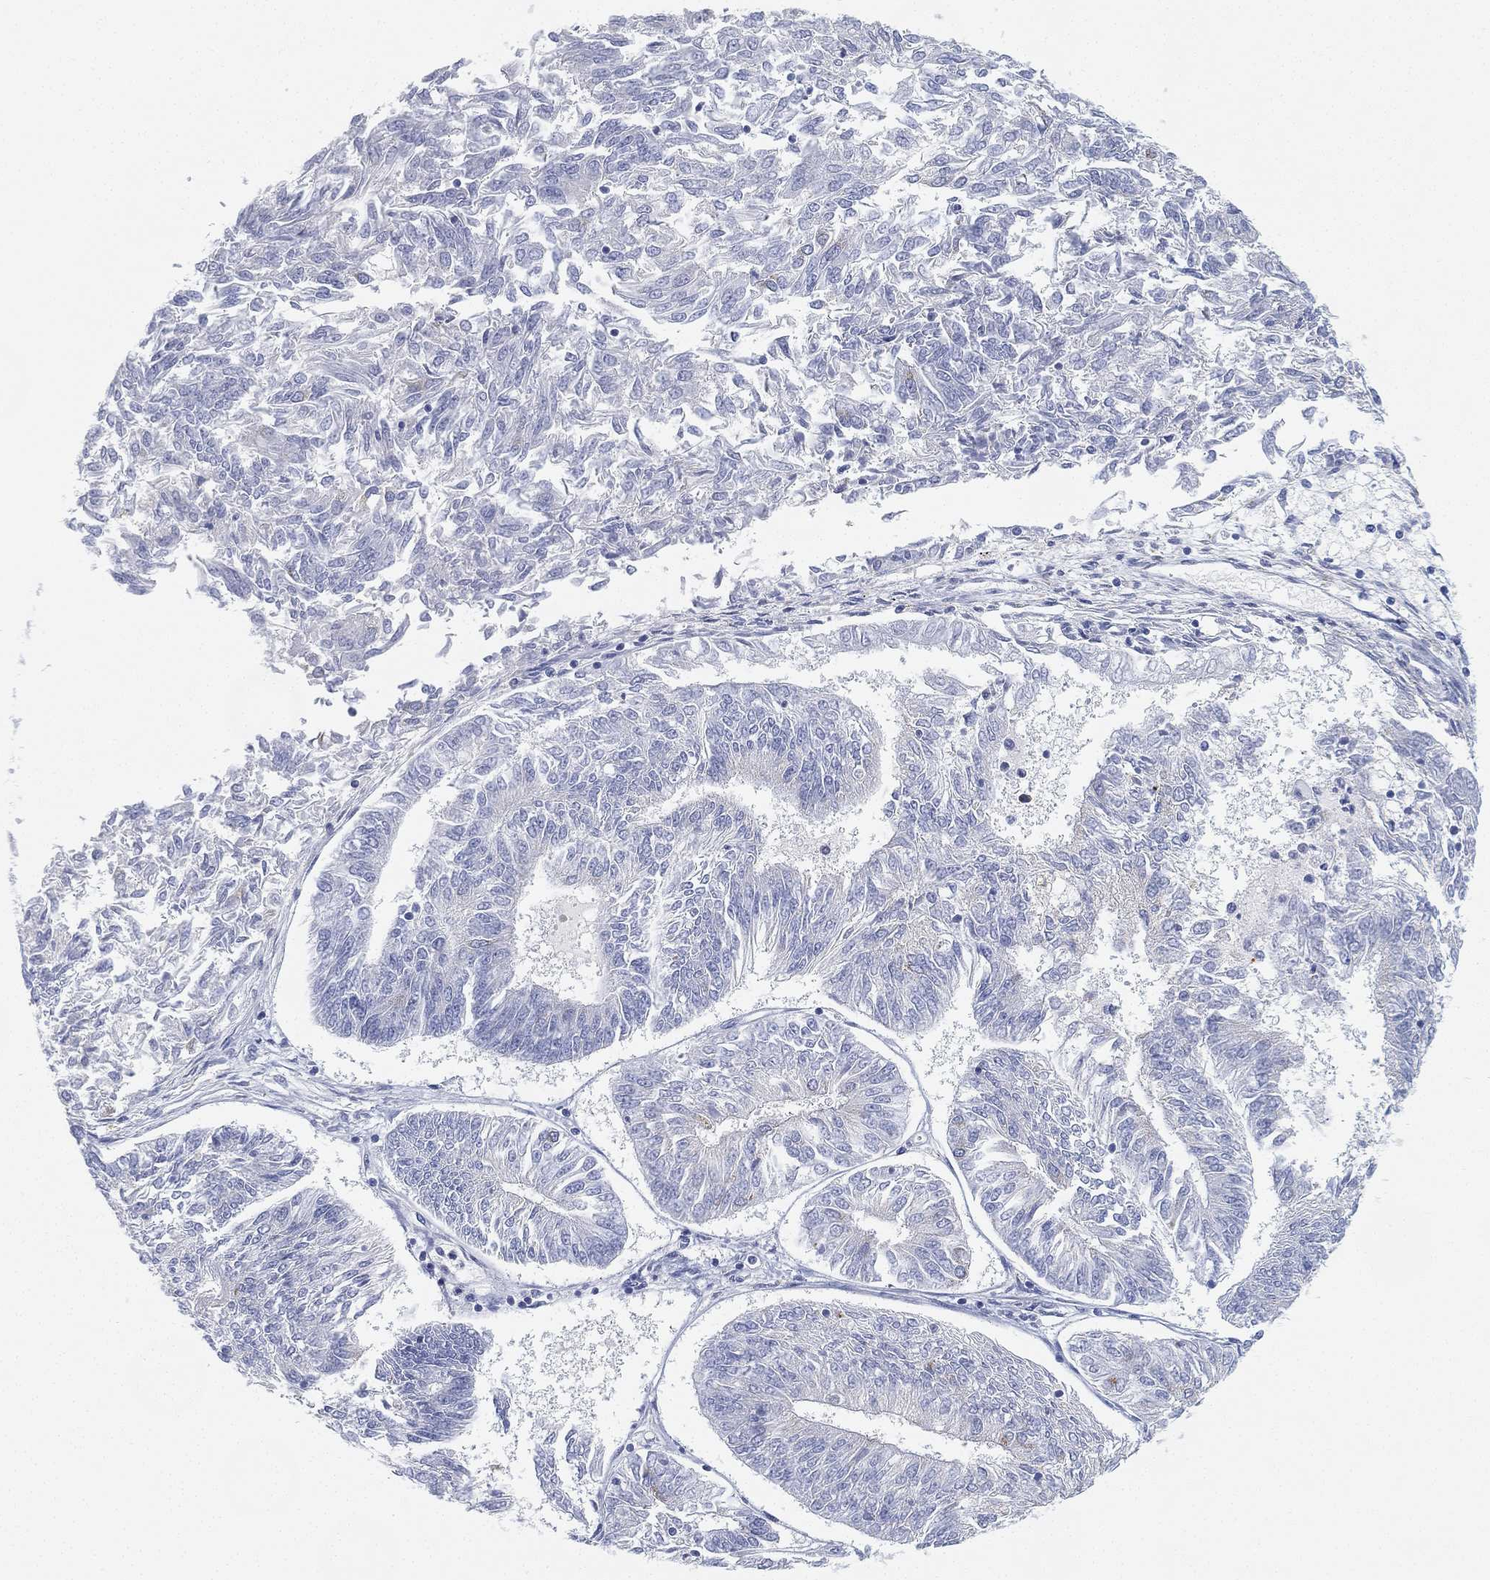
{"staining": {"intensity": "negative", "quantity": "none", "location": "none"}, "tissue": "endometrial cancer", "cell_type": "Tumor cells", "image_type": "cancer", "snomed": [{"axis": "morphology", "description": "Adenocarcinoma, NOS"}, {"axis": "topography", "description": "Endometrium"}], "caption": "An immunohistochemistry (IHC) micrograph of endometrial cancer is shown. There is no staining in tumor cells of endometrial cancer. The staining was performed using DAB to visualize the protein expression in brown, while the nuclei were stained in blue with hematoxylin (Magnification: 20x).", "gene": "GPR61", "patient": {"sex": "female", "age": 58}}